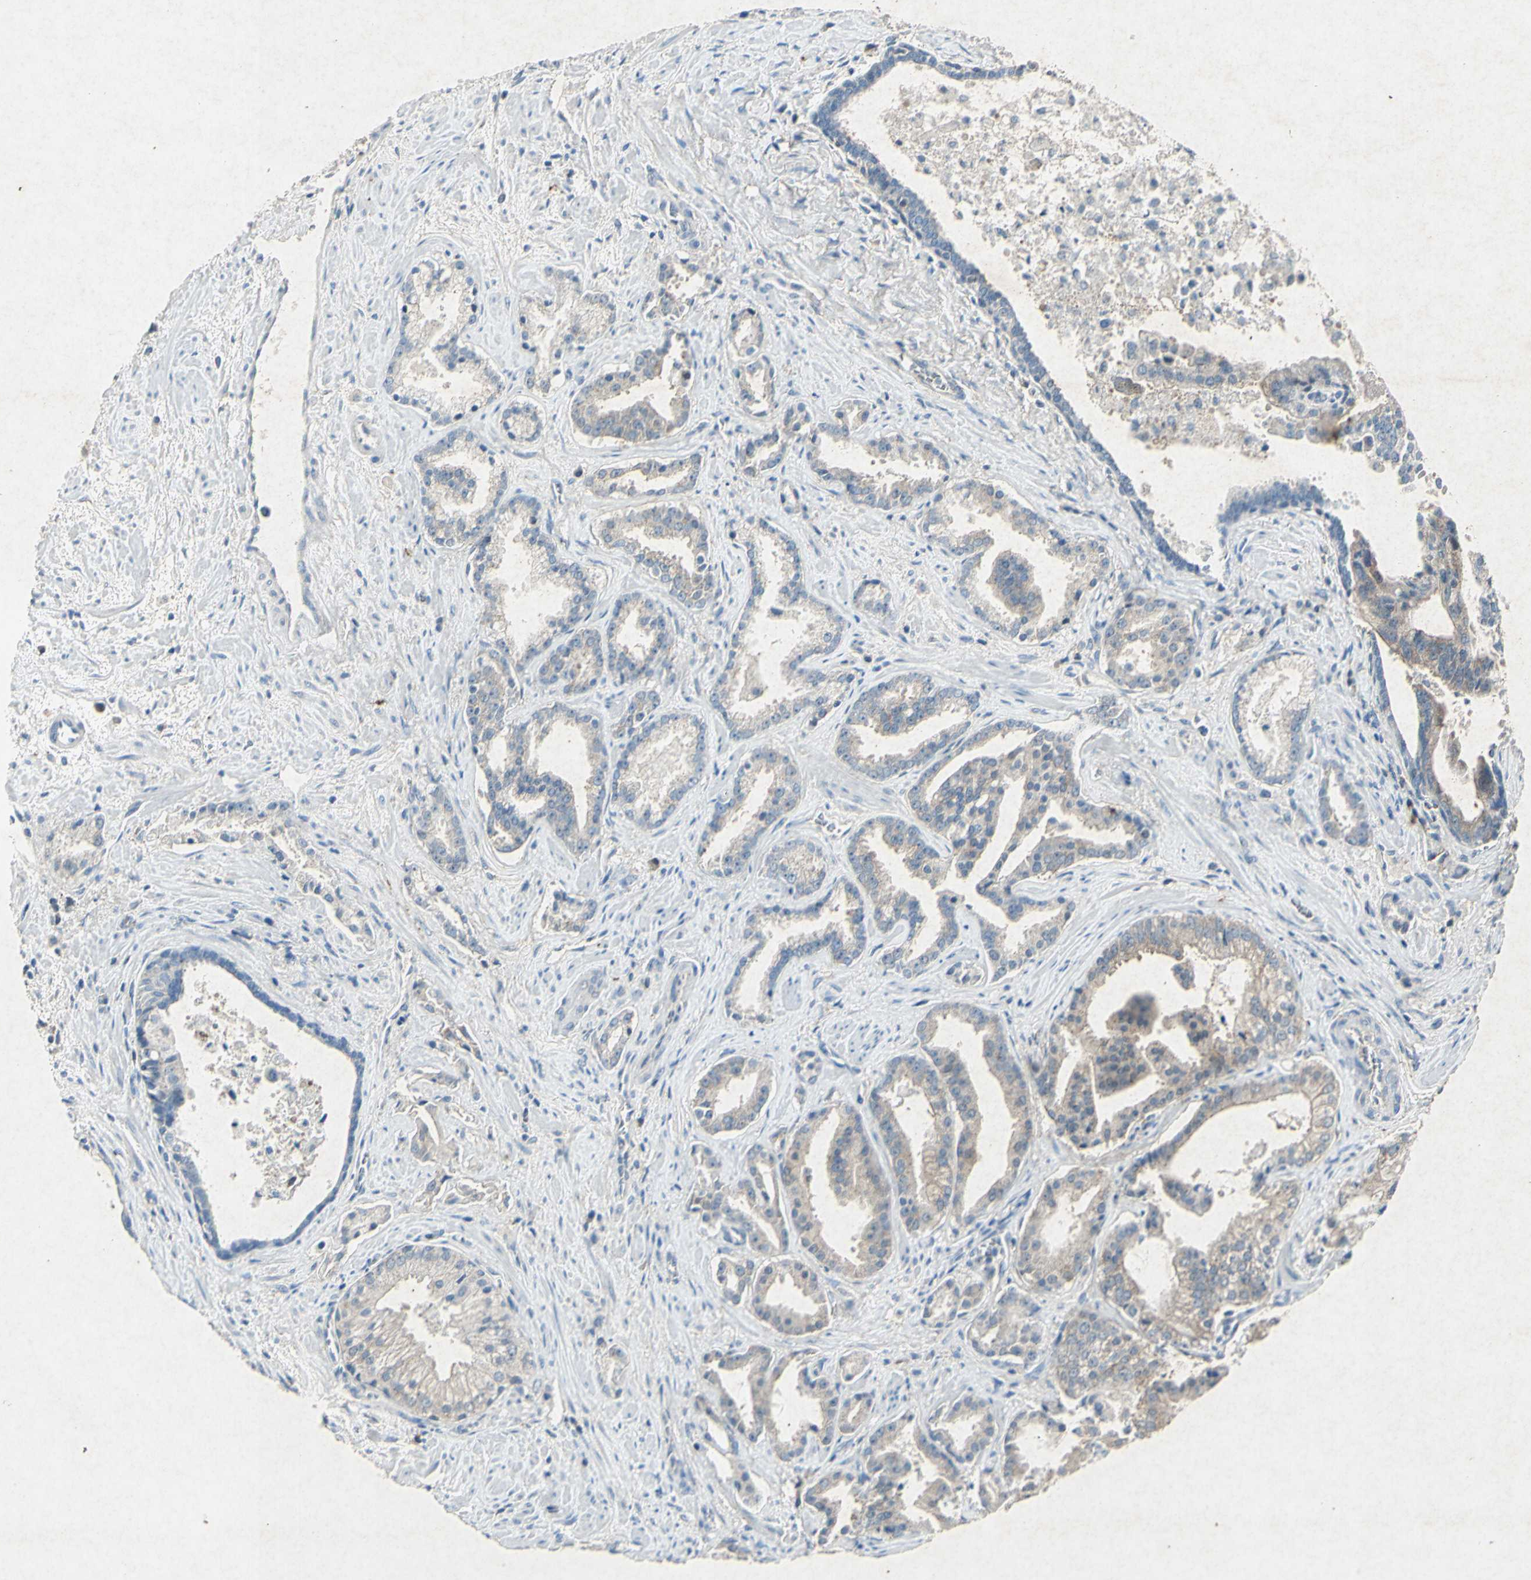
{"staining": {"intensity": "weak", "quantity": "25%-75%", "location": "cytoplasmic/membranous"}, "tissue": "prostate cancer", "cell_type": "Tumor cells", "image_type": "cancer", "snomed": [{"axis": "morphology", "description": "Adenocarcinoma, High grade"}, {"axis": "topography", "description": "Prostate"}], "caption": "Tumor cells exhibit weak cytoplasmic/membranous staining in approximately 25%-75% of cells in adenocarcinoma (high-grade) (prostate).", "gene": "SNAP91", "patient": {"sex": "male", "age": 67}}